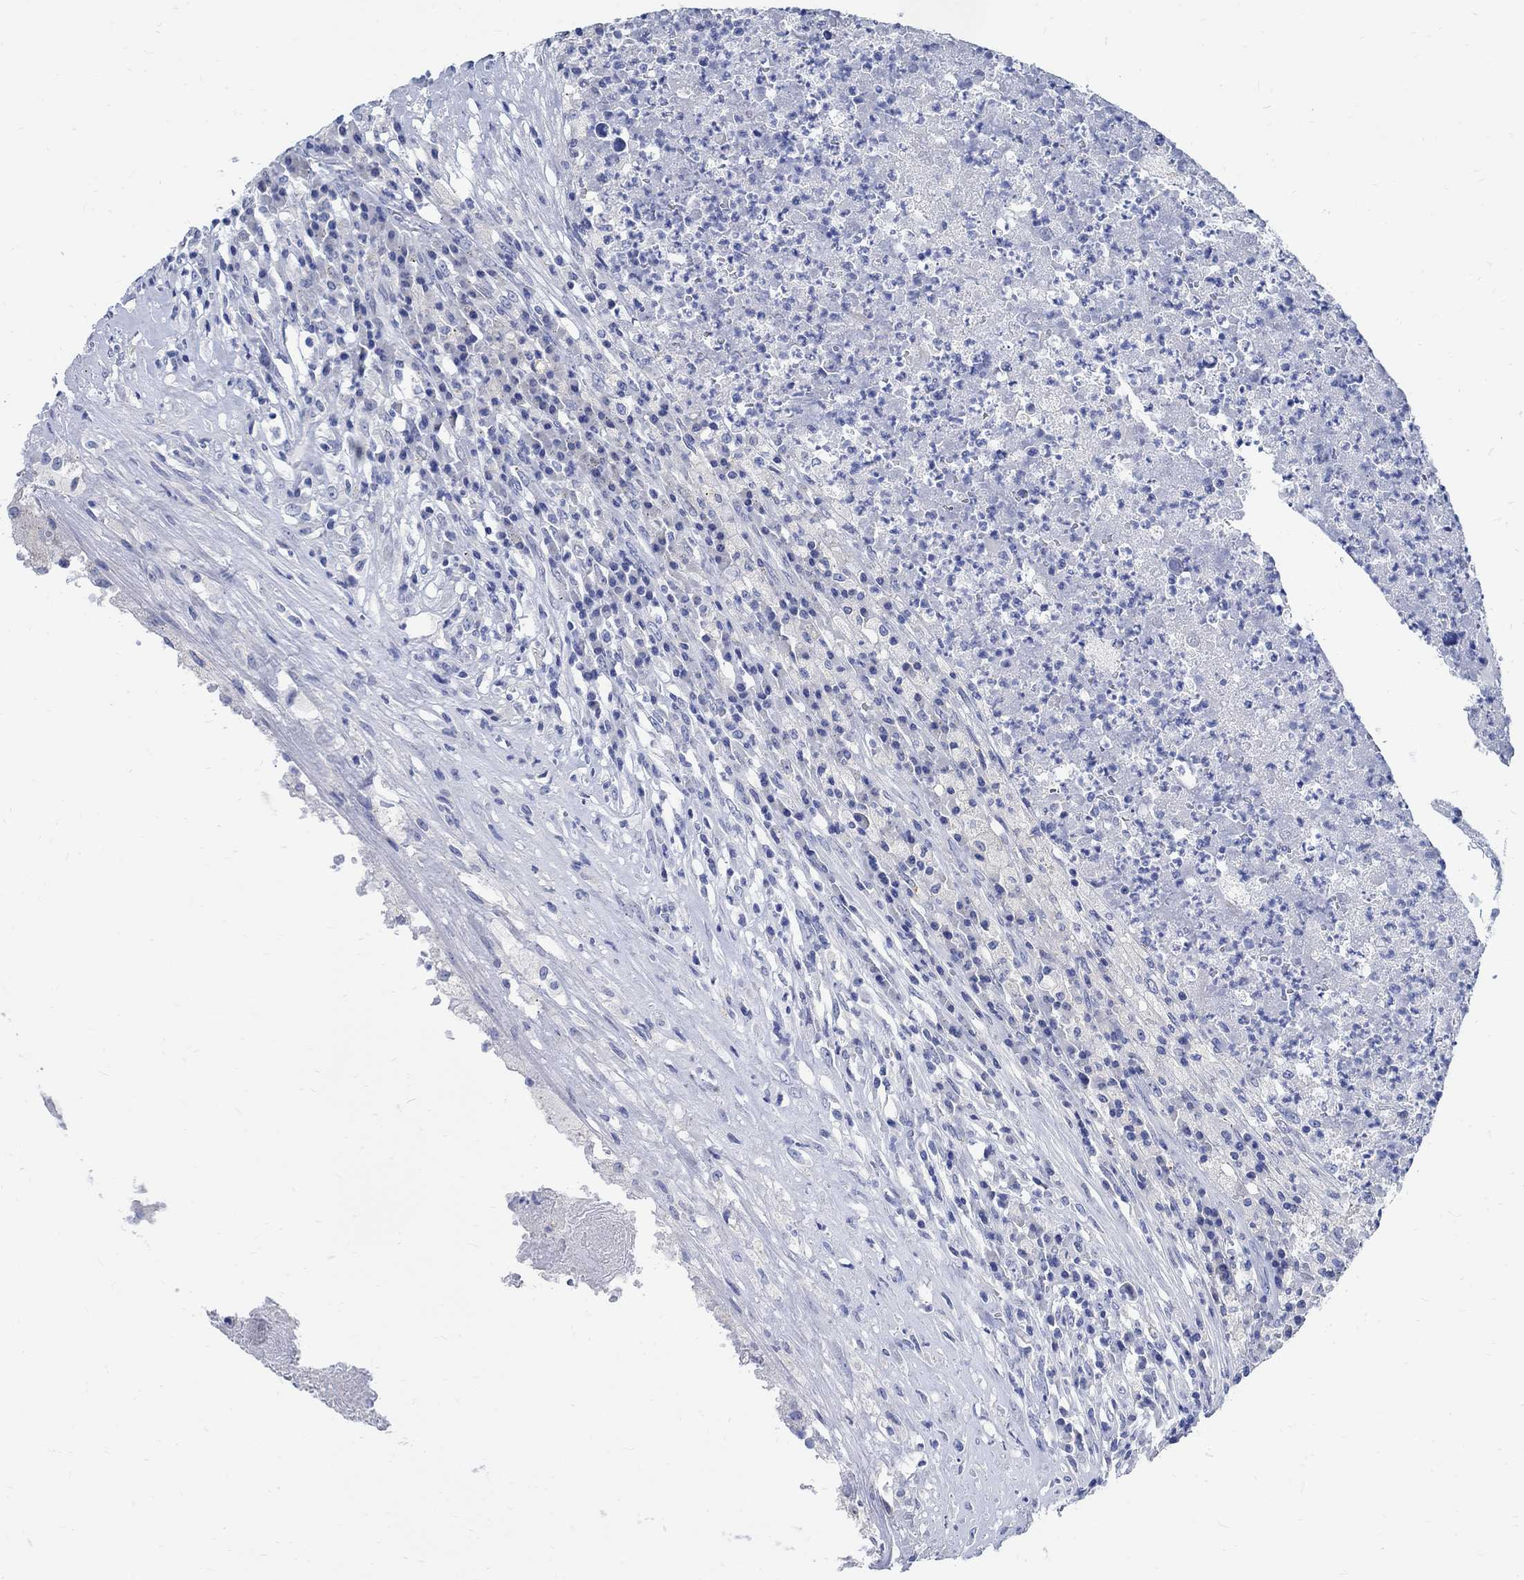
{"staining": {"intensity": "negative", "quantity": "none", "location": "none"}, "tissue": "testis cancer", "cell_type": "Tumor cells", "image_type": "cancer", "snomed": [{"axis": "morphology", "description": "Necrosis, NOS"}, {"axis": "morphology", "description": "Carcinoma, Embryonal, NOS"}, {"axis": "topography", "description": "Testis"}], "caption": "This is an immunohistochemistry (IHC) histopathology image of embryonal carcinoma (testis). There is no positivity in tumor cells.", "gene": "CAMK2N1", "patient": {"sex": "male", "age": 19}}